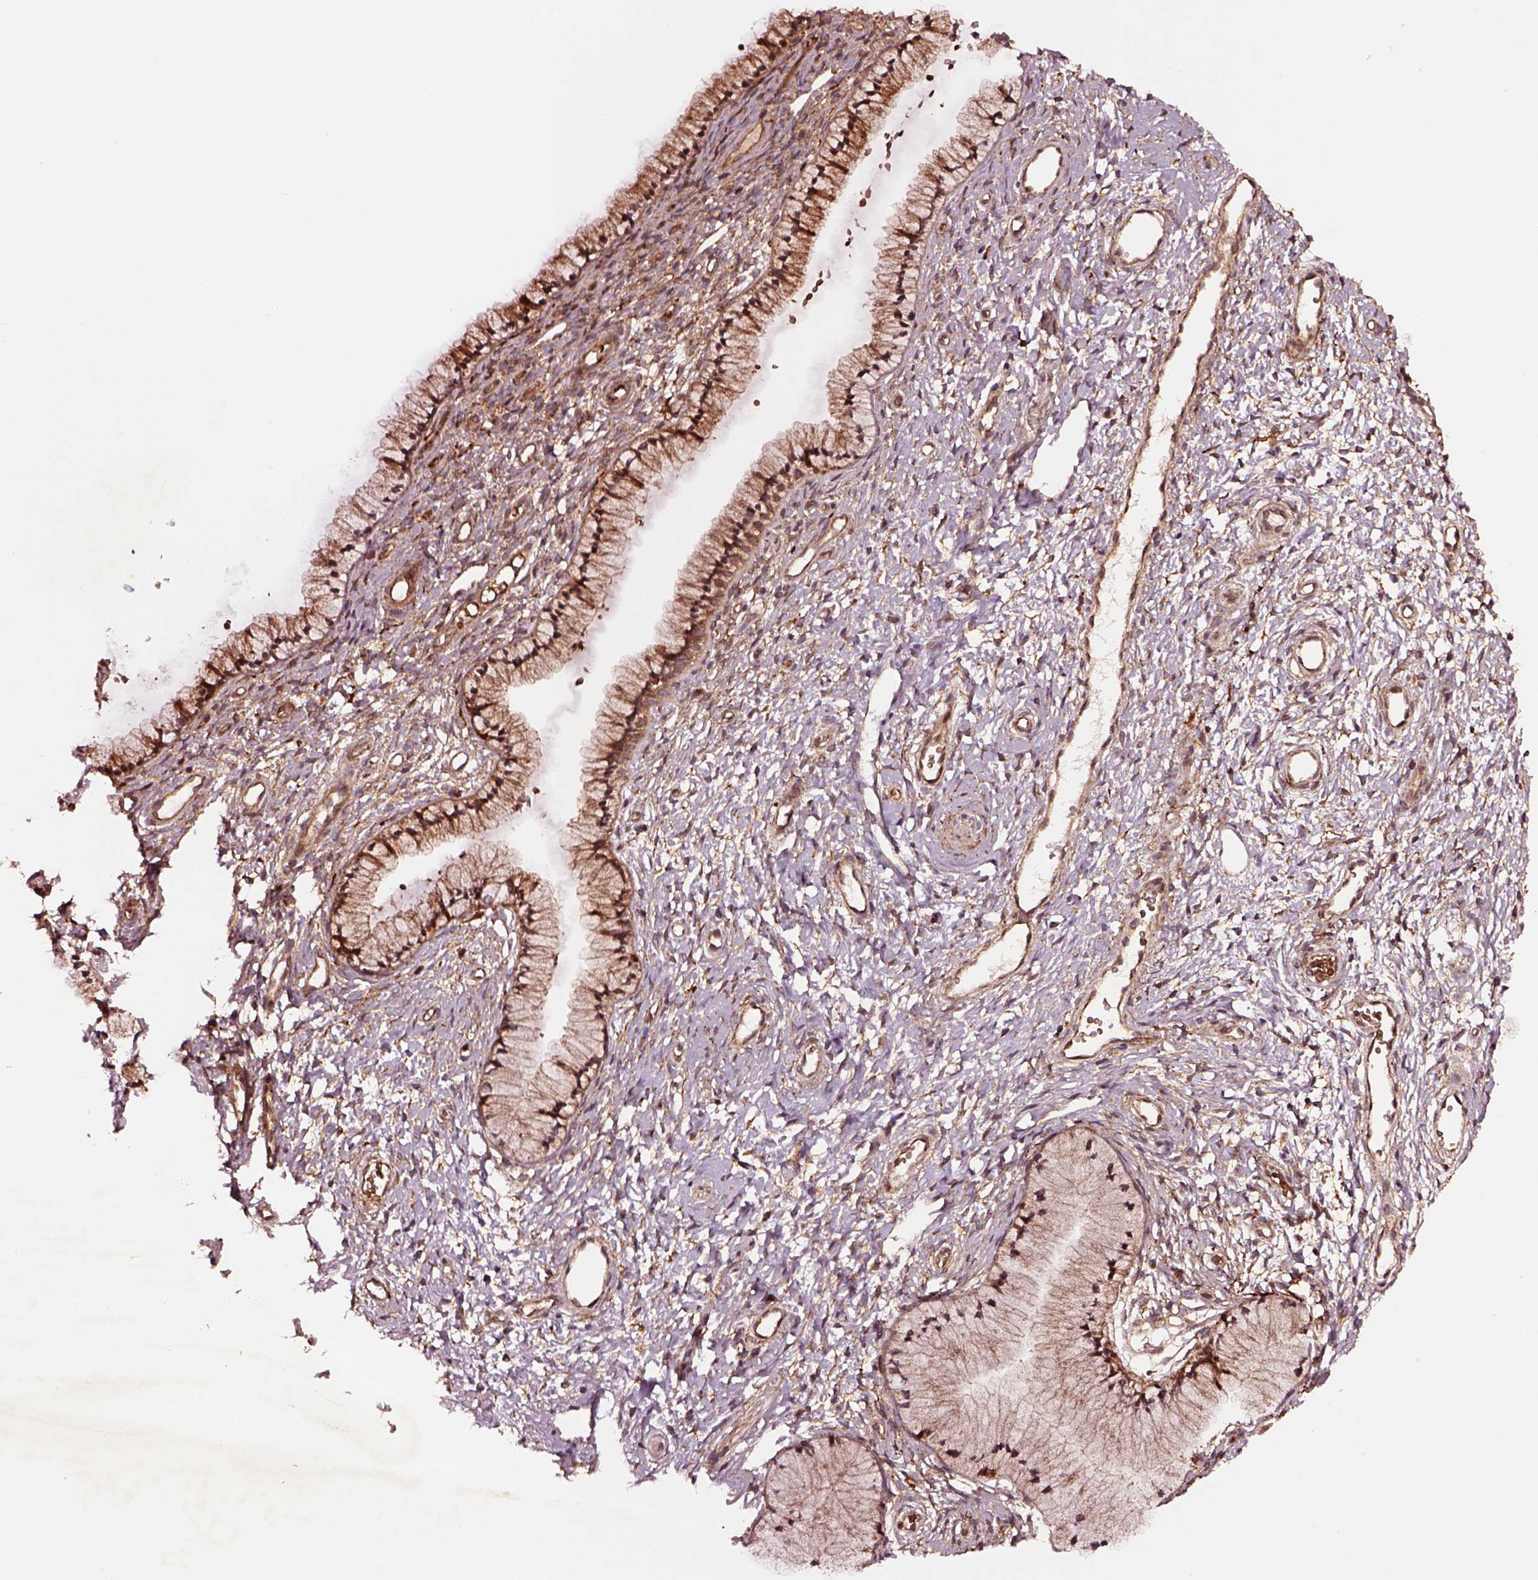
{"staining": {"intensity": "moderate", "quantity": "<25%", "location": "cytoplasmic/membranous"}, "tissue": "cervix", "cell_type": "Glandular cells", "image_type": "normal", "snomed": [{"axis": "morphology", "description": "Normal tissue, NOS"}, {"axis": "topography", "description": "Cervix"}], "caption": "Immunohistochemistry (IHC) (DAB (3,3'-diaminobenzidine)) staining of normal human cervix displays moderate cytoplasmic/membranous protein positivity in approximately <25% of glandular cells. (Stains: DAB (3,3'-diaminobenzidine) in brown, nuclei in blue, Microscopy: brightfield microscopy at high magnification).", "gene": "WASHC2A", "patient": {"sex": "female", "age": 36}}